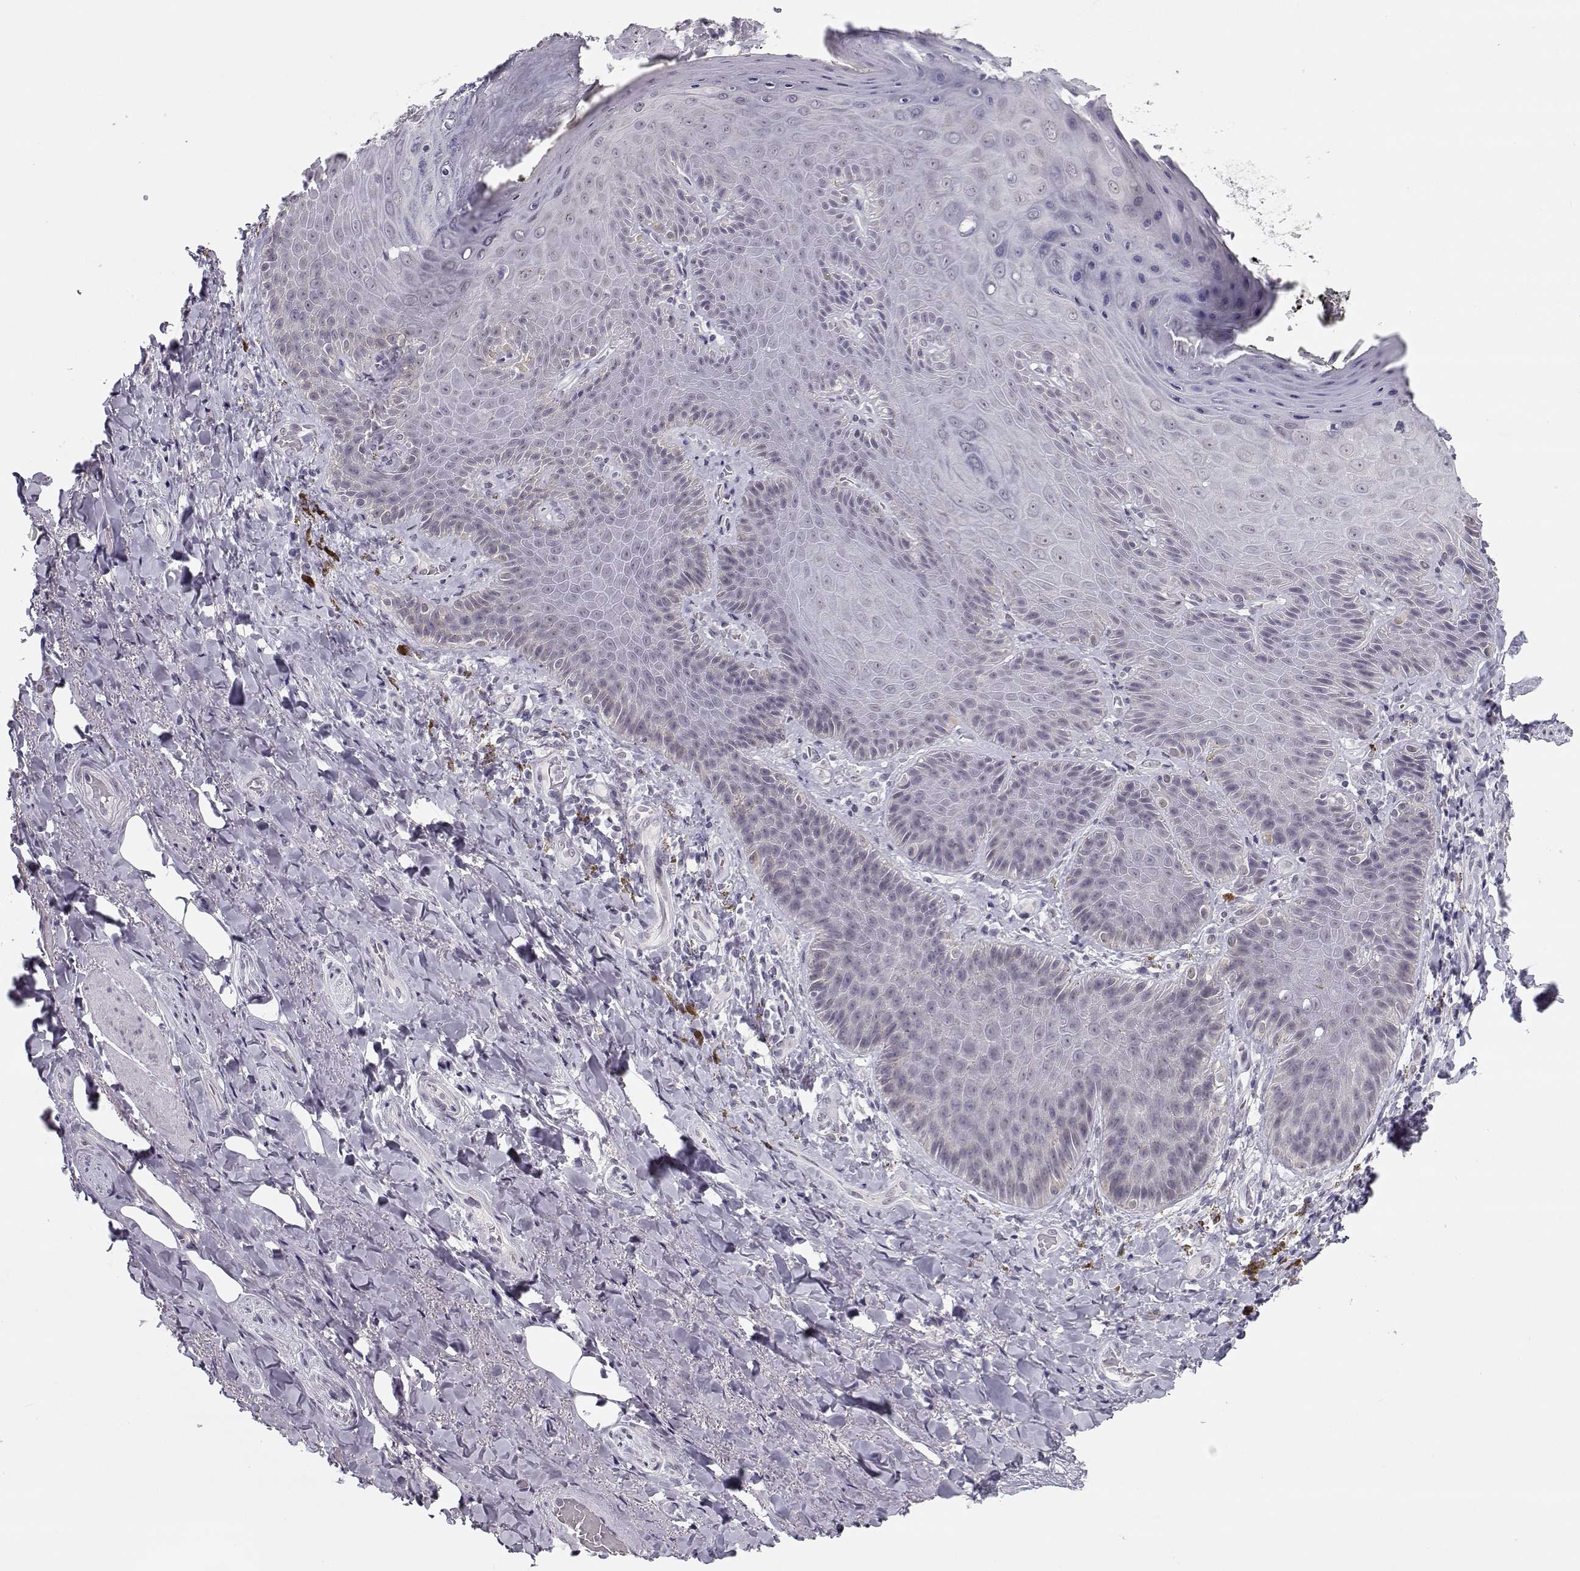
{"staining": {"intensity": "negative", "quantity": "none", "location": "none"}, "tissue": "adipose tissue", "cell_type": "Adipocytes", "image_type": "normal", "snomed": [{"axis": "morphology", "description": "Normal tissue, NOS"}, {"axis": "topography", "description": "Anal"}, {"axis": "topography", "description": "Peripheral nerve tissue"}], "caption": "This histopathology image is of normal adipose tissue stained with immunohistochemistry (IHC) to label a protein in brown with the nuclei are counter-stained blue. There is no expression in adipocytes.", "gene": "C16orf86", "patient": {"sex": "male", "age": 53}}